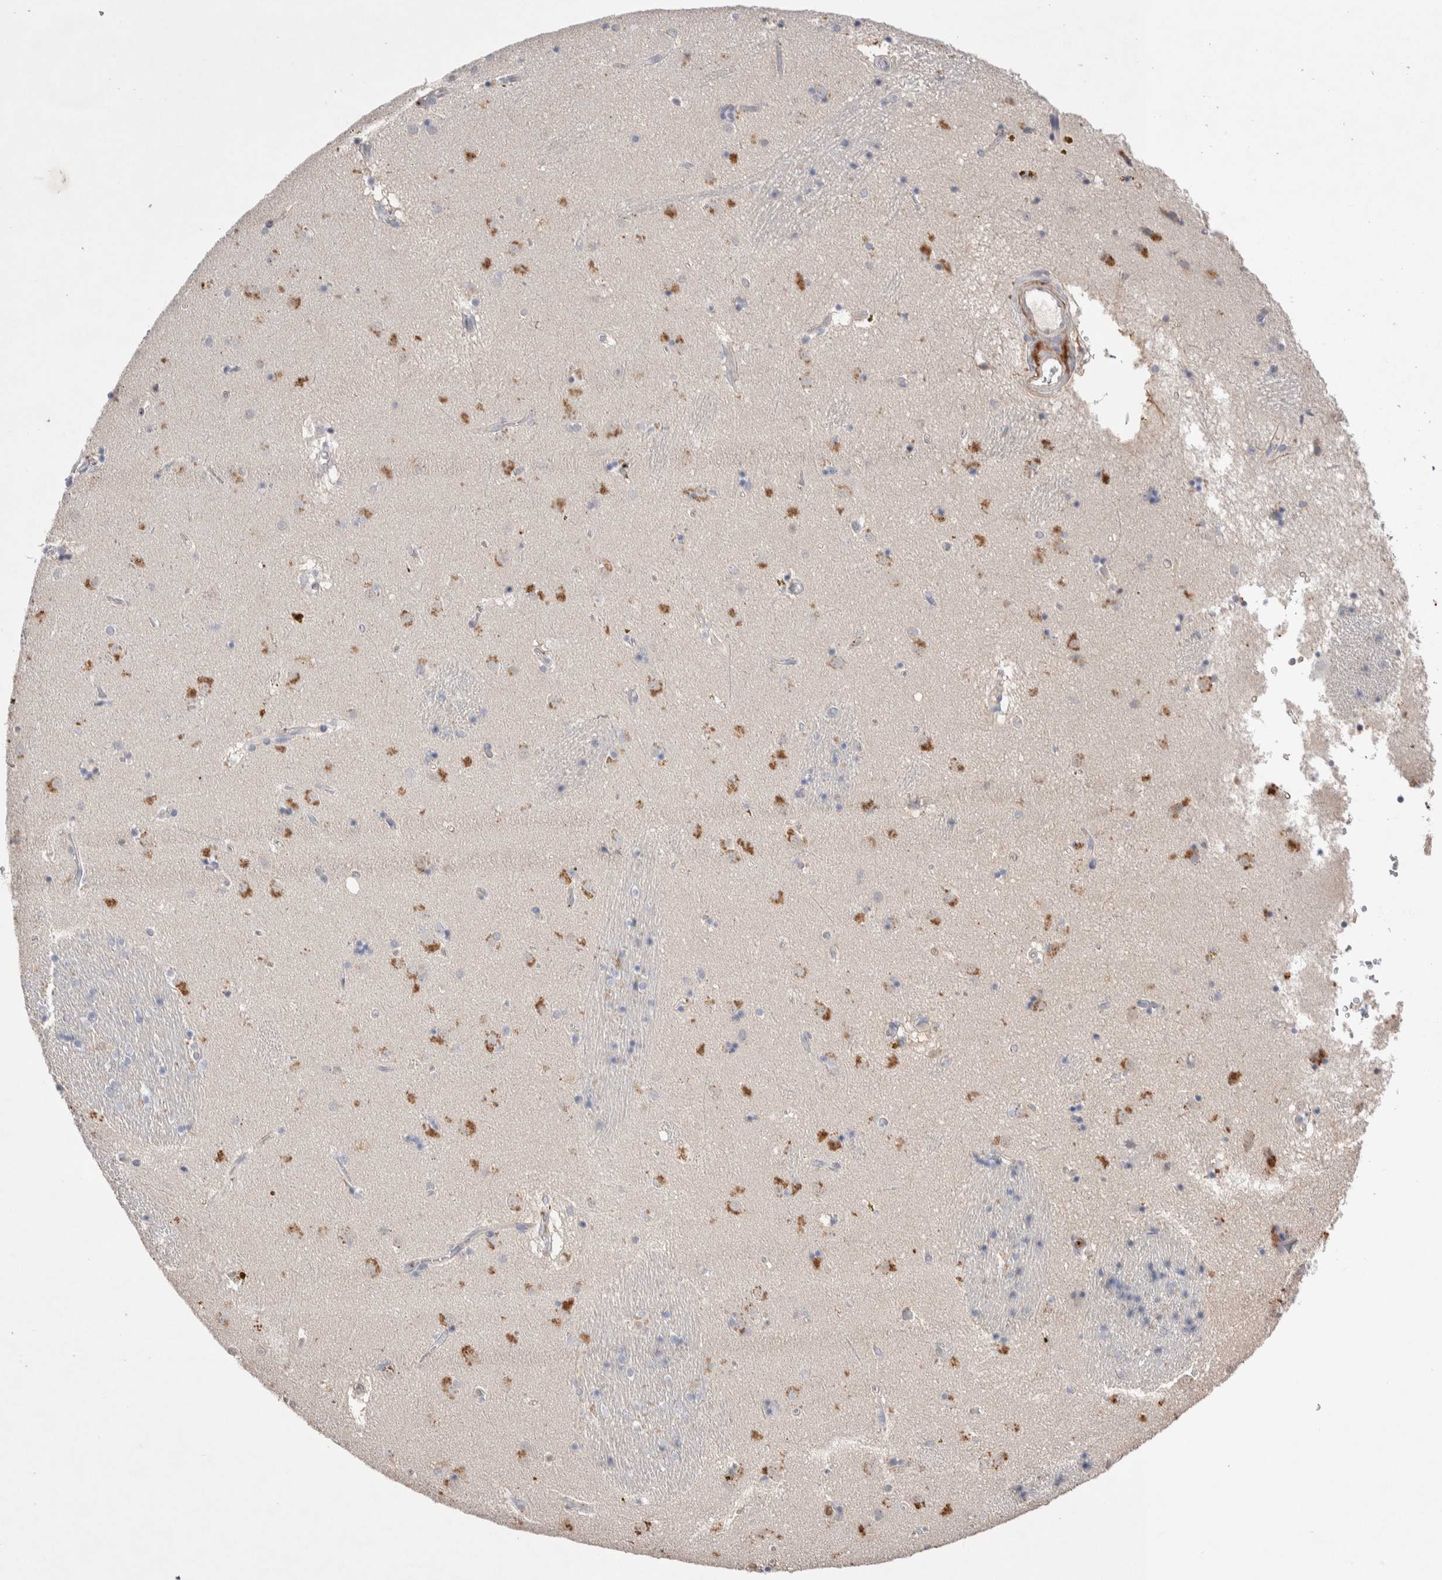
{"staining": {"intensity": "moderate", "quantity": "<25%", "location": "cytoplasmic/membranous"}, "tissue": "caudate", "cell_type": "Glial cells", "image_type": "normal", "snomed": [{"axis": "morphology", "description": "Normal tissue, NOS"}, {"axis": "topography", "description": "Lateral ventricle wall"}], "caption": "Immunohistochemical staining of benign human caudate shows <25% levels of moderate cytoplasmic/membranous protein staining in approximately <25% of glial cells.", "gene": "FFAR2", "patient": {"sex": "male", "age": 70}}